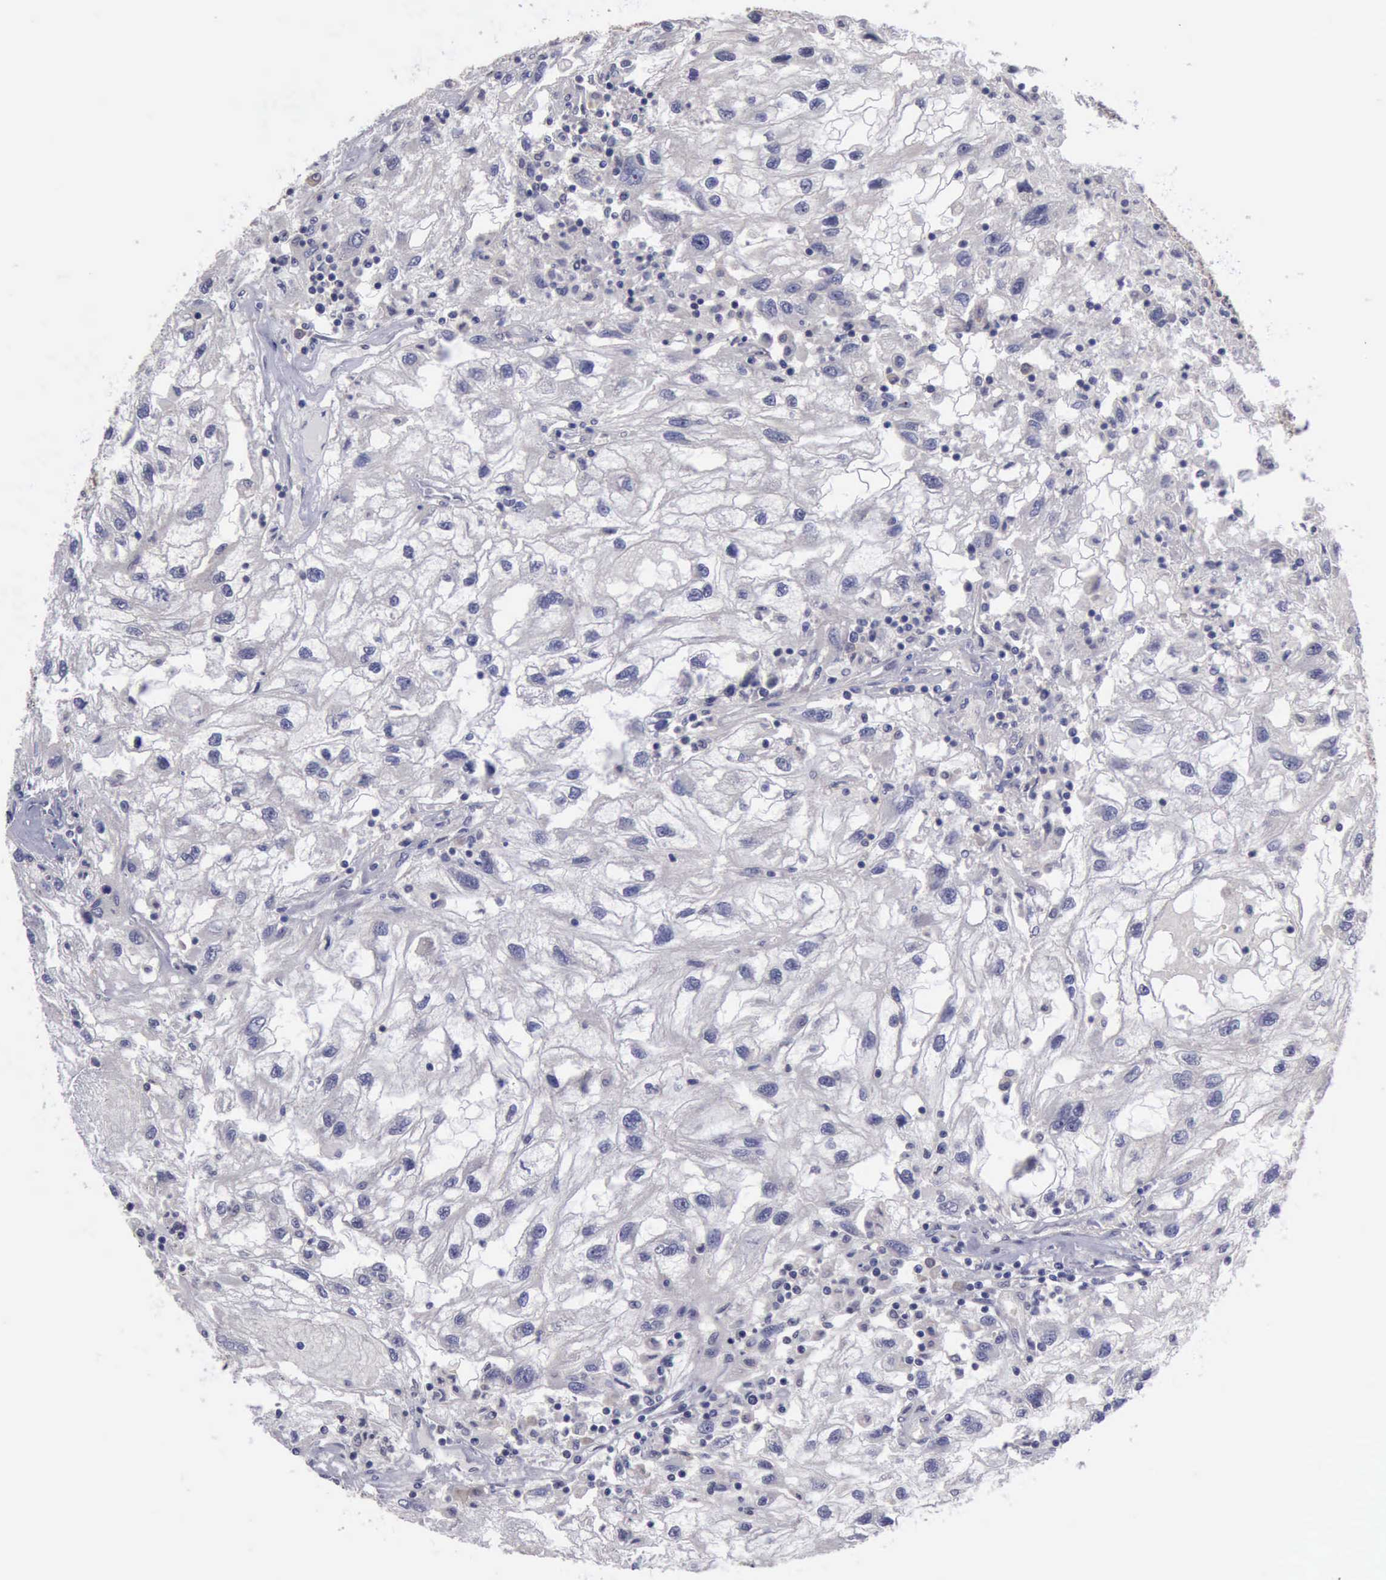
{"staining": {"intensity": "negative", "quantity": "none", "location": "none"}, "tissue": "renal cancer", "cell_type": "Tumor cells", "image_type": "cancer", "snomed": [{"axis": "morphology", "description": "Normal tissue, NOS"}, {"axis": "morphology", "description": "Adenocarcinoma, NOS"}, {"axis": "topography", "description": "Kidney"}], "caption": "Immunohistochemical staining of human renal cancer demonstrates no significant positivity in tumor cells.", "gene": "PHKA1", "patient": {"sex": "male", "age": 71}}